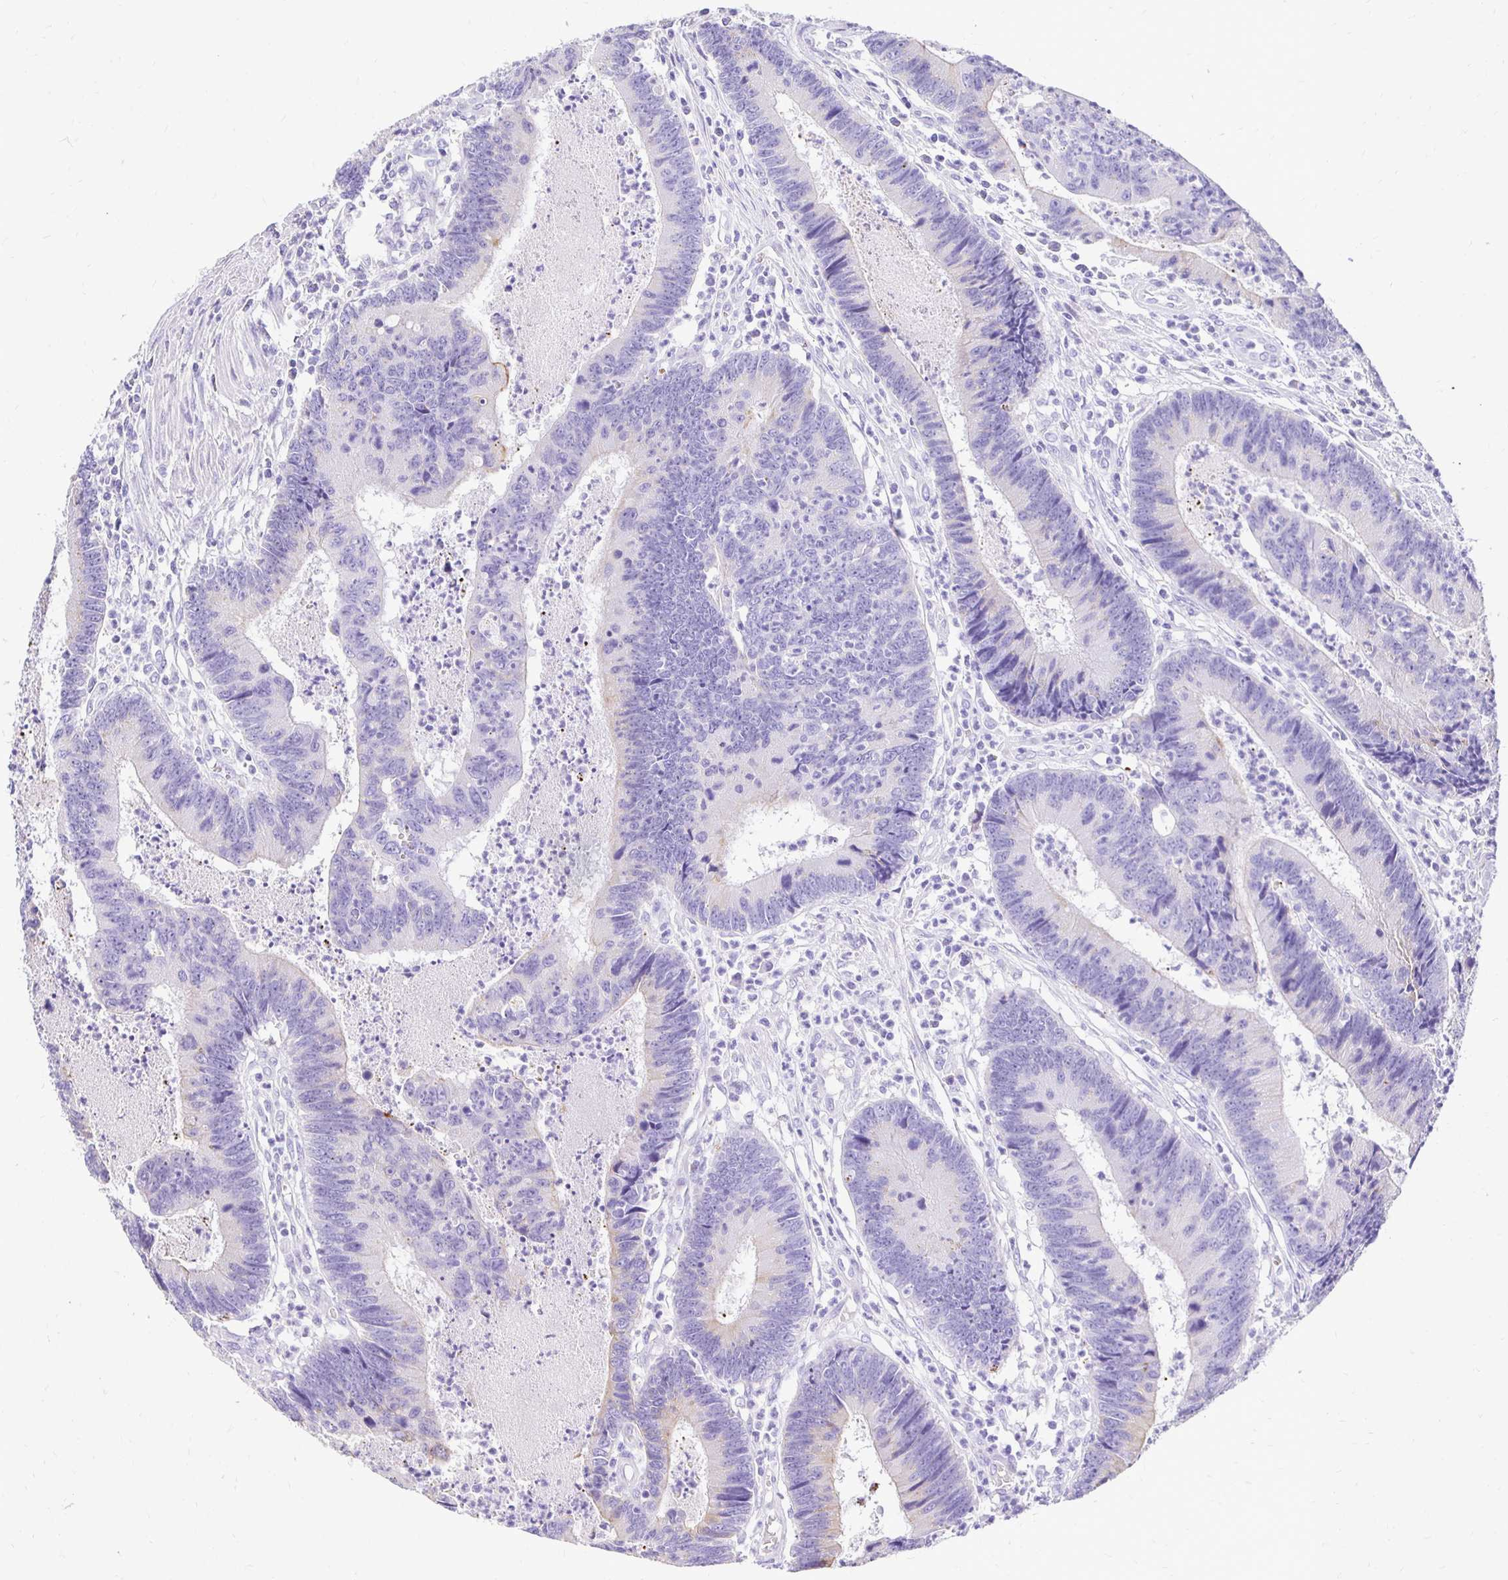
{"staining": {"intensity": "negative", "quantity": "none", "location": "none"}, "tissue": "colorectal cancer", "cell_type": "Tumor cells", "image_type": "cancer", "snomed": [{"axis": "morphology", "description": "Adenocarcinoma, NOS"}, {"axis": "topography", "description": "Colon"}], "caption": "Protein analysis of colorectal cancer exhibits no significant positivity in tumor cells. (Stains: DAB immunohistochemistry with hematoxylin counter stain, Microscopy: brightfield microscopy at high magnification).", "gene": "TAF1D", "patient": {"sex": "female", "age": 67}}